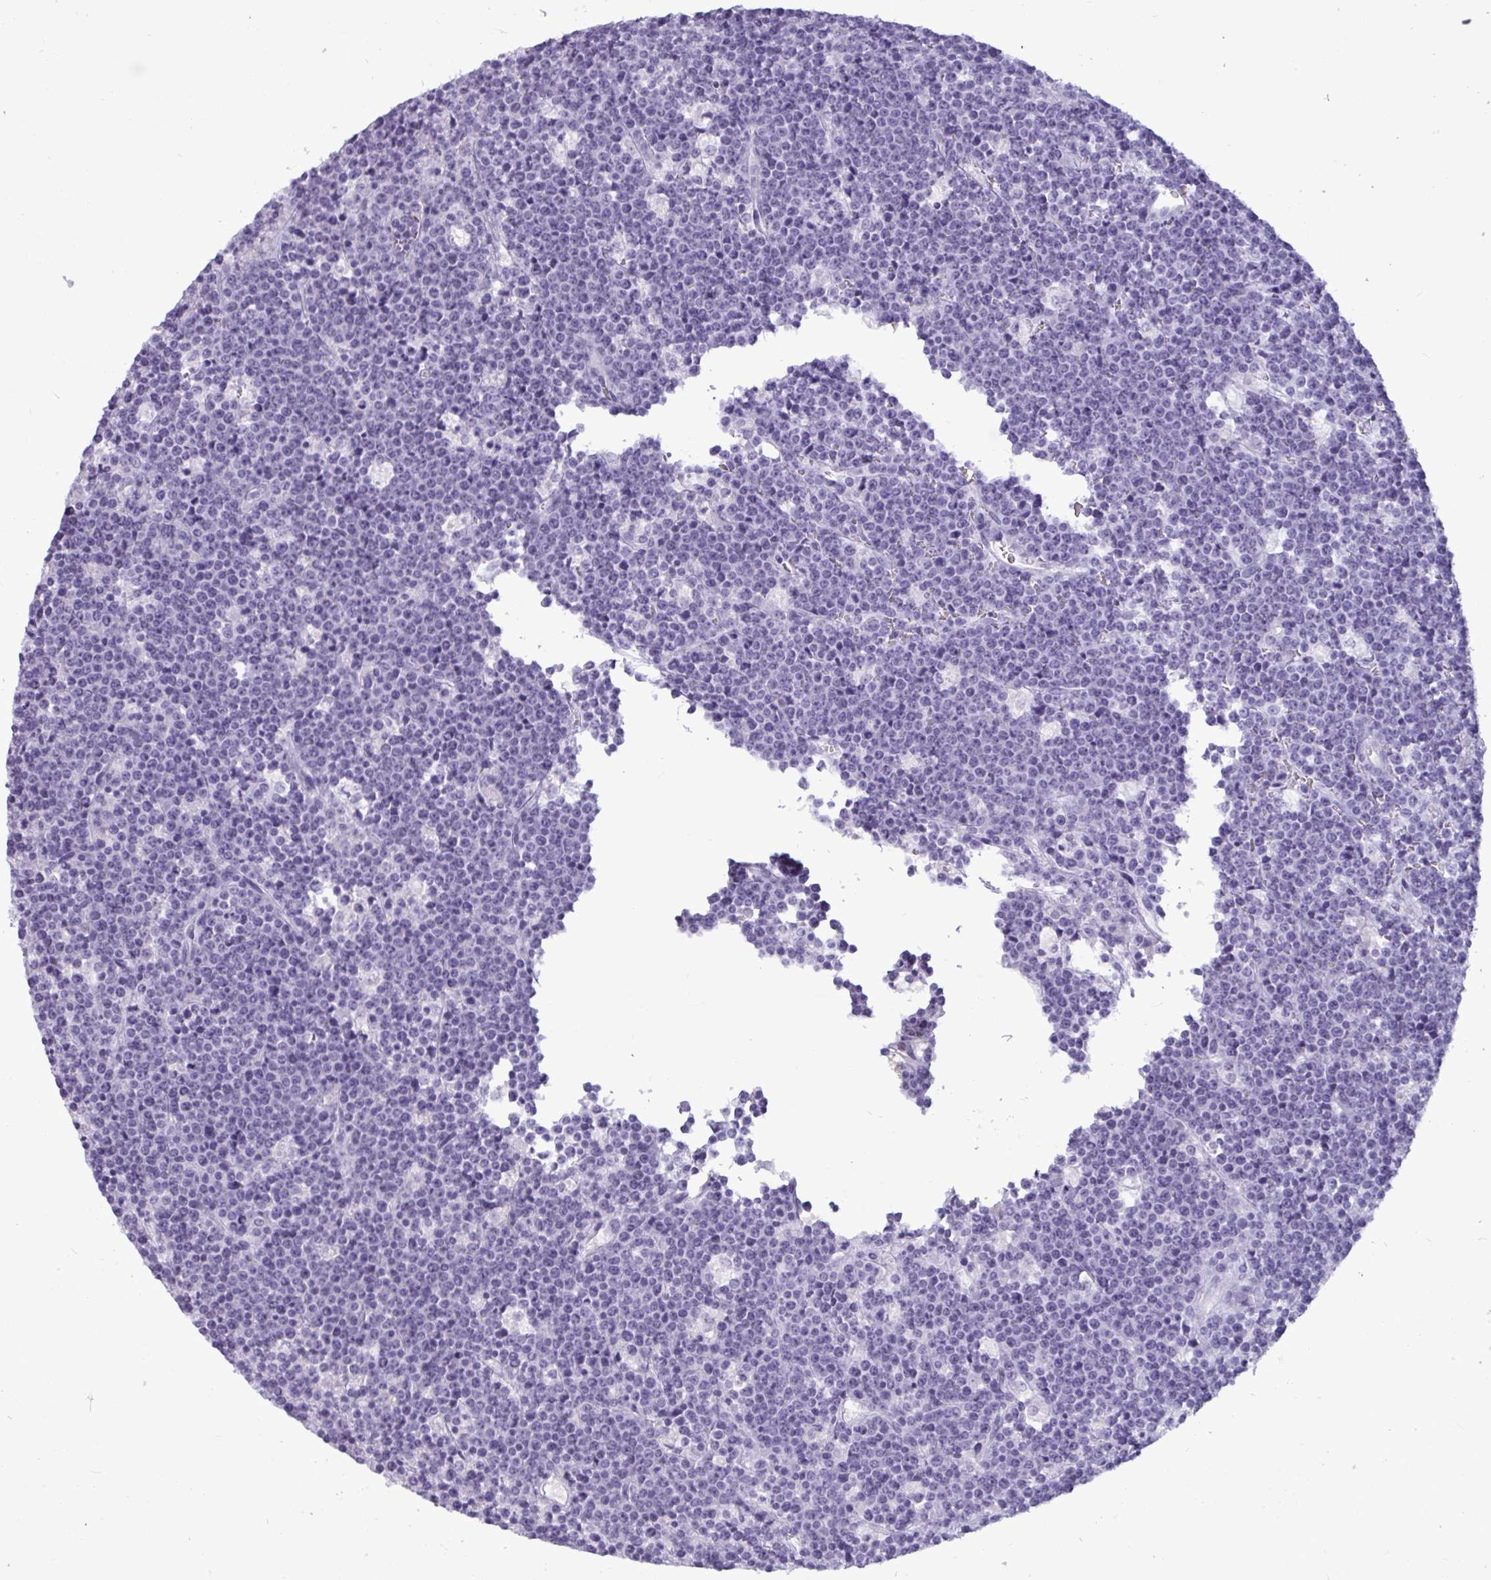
{"staining": {"intensity": "negative", "quantity": "none", "location": "none"}, "tissue": "lymphoma", "cell_type": "Tumor cells", "image_type": "cancer", "snomed": [{"axis": "morphology", "description": "Malignant lymphoma, non-Hodgkin's type, High grade"}, {"axis": "topography", "description": "Ovary"}], "caption": "An immunohistochemistry (IHC) micrograph of high-grade malignant lymphoma, non-Hodgkin's type is shown. There is no staining in tumor cells of high-grade malignant lymphoma, non-Hodgkin's type.", "gene": "BBS10", "patient": {"sex": "female", "age": 56}}